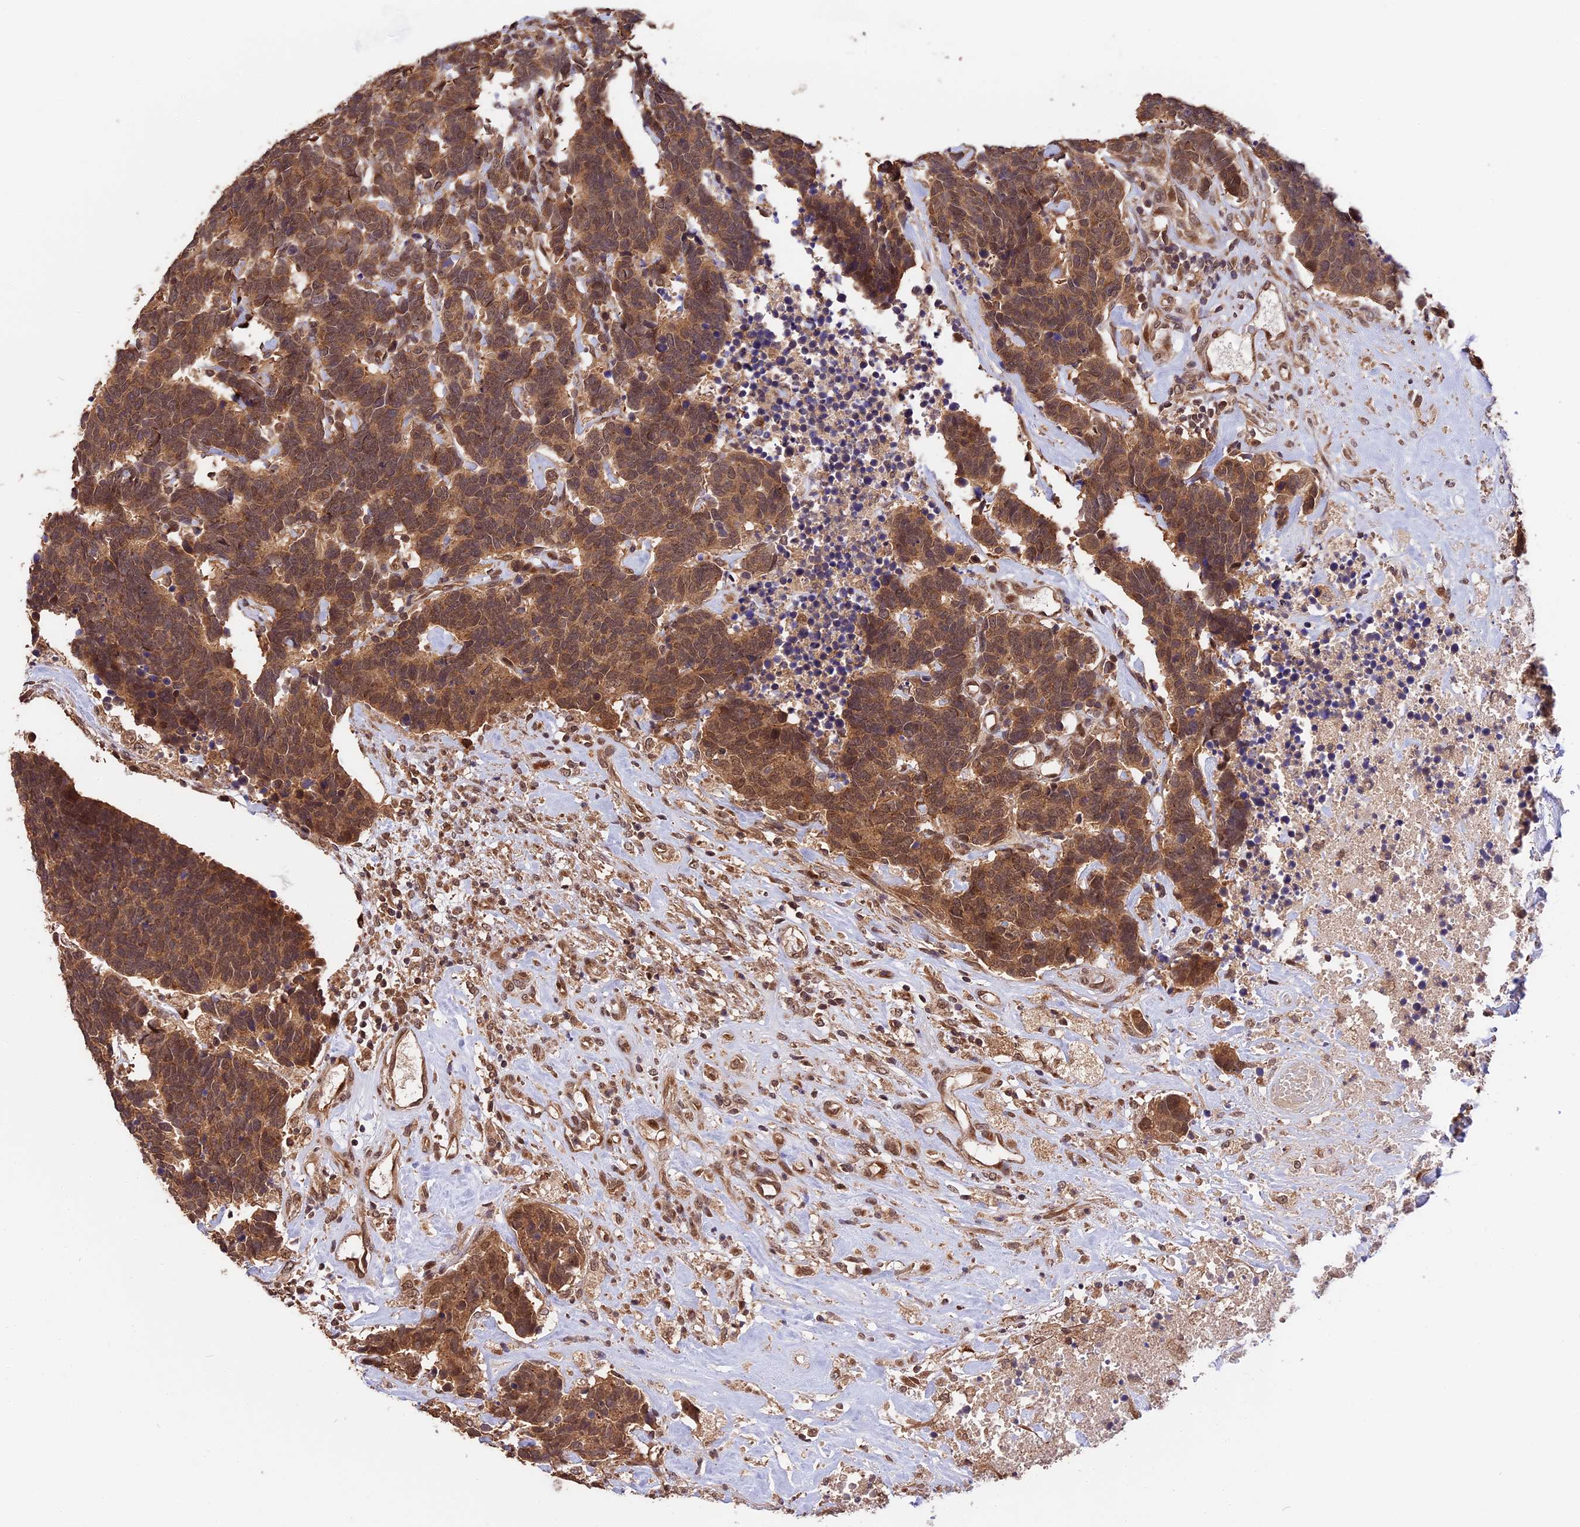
{"staining": {"intensity": "moderate", "quantity": ">75%", "location": "cytoplasmic/membranous,nuclear"}, "tissue": "carcinoid", "cell_type": "Tumor cells", "image_type": "cancer", "snomed": [{"axis": "morphology", "description": "Carcinoma, NOS"}, {"axis": "morphology", "description": "Carcinoid, malignant, NOS"}, {"axis": "topography", "description": "Urinary bladder"}], "caption": "The immunohistochemical stain shows moderate cytoplasmic/membranous and nuclear expression in tumor cells of carcinoid tissue. Using DAB (3,3'-diaminobenzidine) (brown) and hematoxylin (blue) stains, captured at high magnification using brightfield microscopy.", "gene": "ESCO1", "patient": {"sex": "male", "age": 57}}